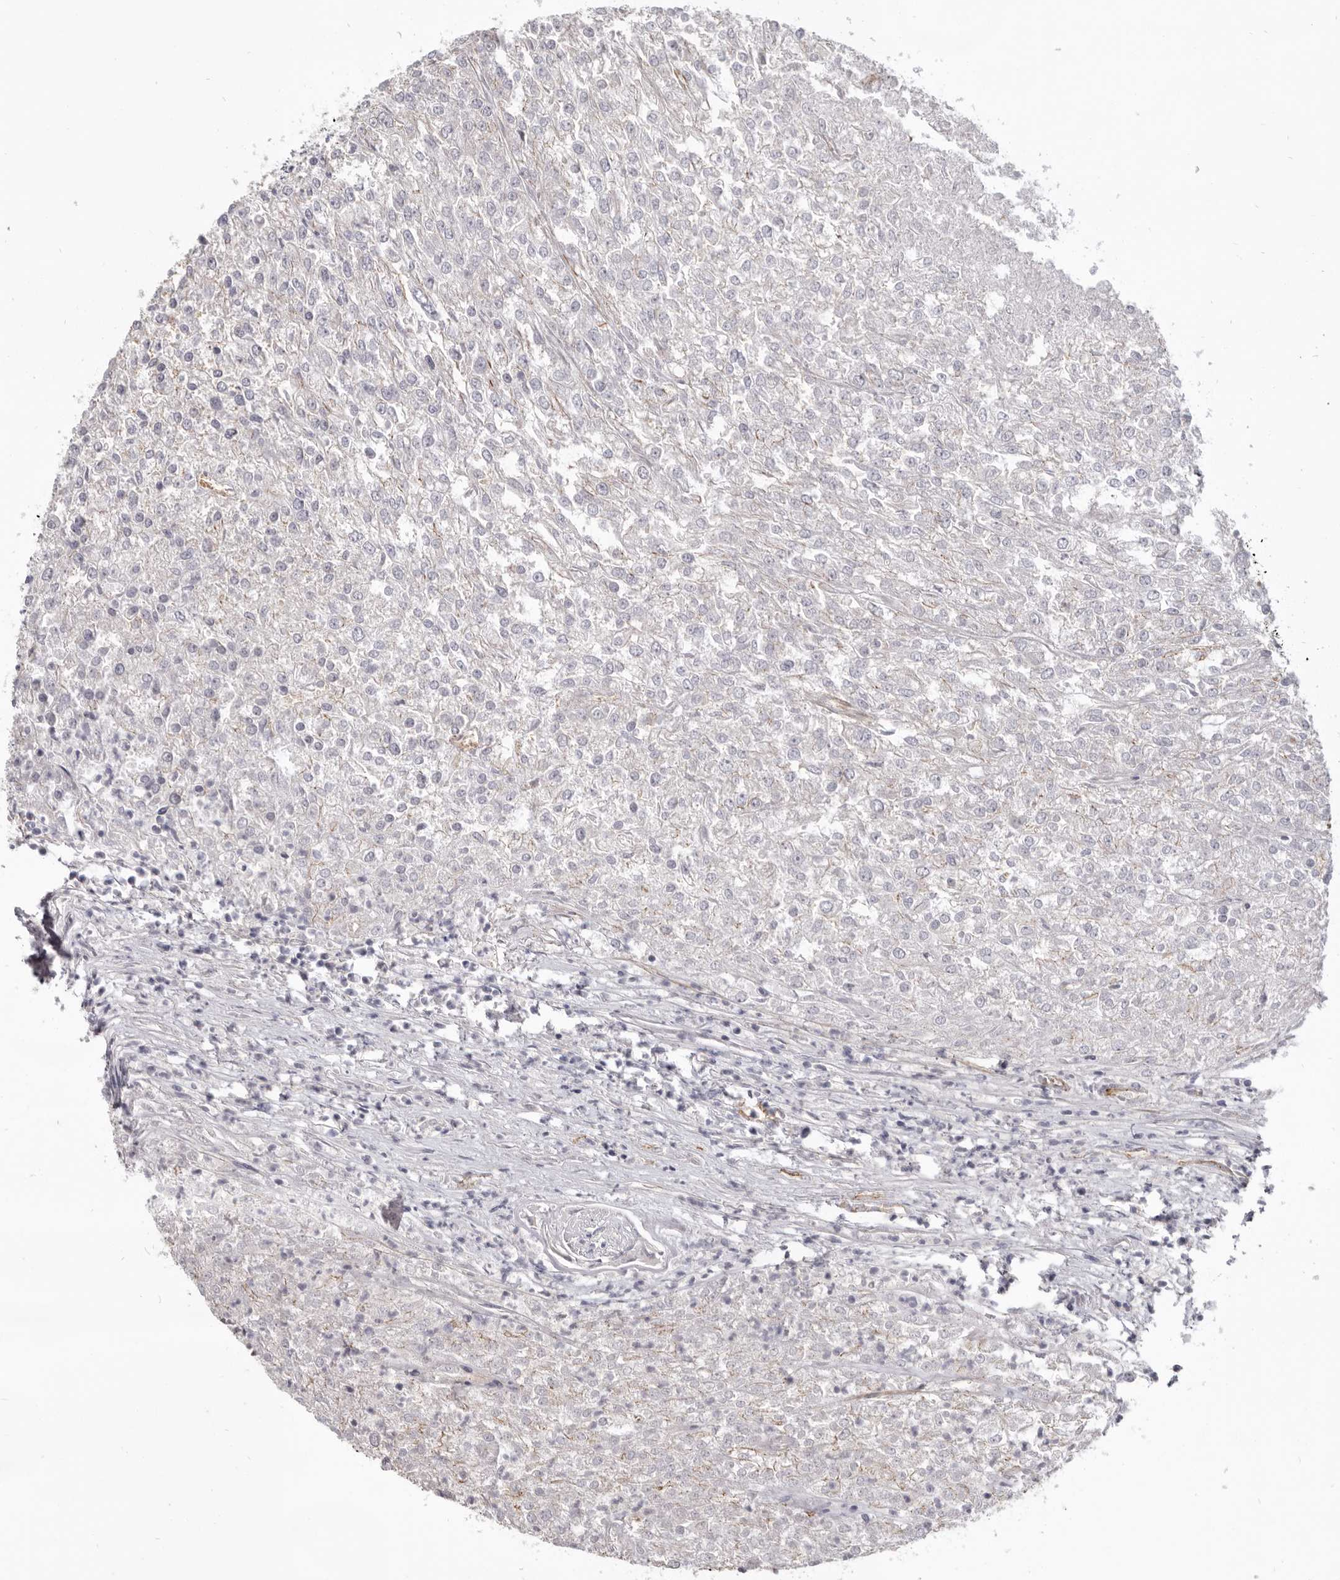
{"staining": {"intensity": "negative", "quantity": "none", "location": "none"}, "tissue": "renal cancer", "cell_type": "Tumor cells", "image_type": "cancer", "snomed": [{"axis": "morphology", "description": "Adenocarcinoma, NOS"}, {"axis": "topography", "description": "Kidney"}], "caption": "Tumor cells show no significant protein staining in renal cancer (adenocarcinoma).", "gene": "CGN", "patient": {"sex": "female", "age": 54}}